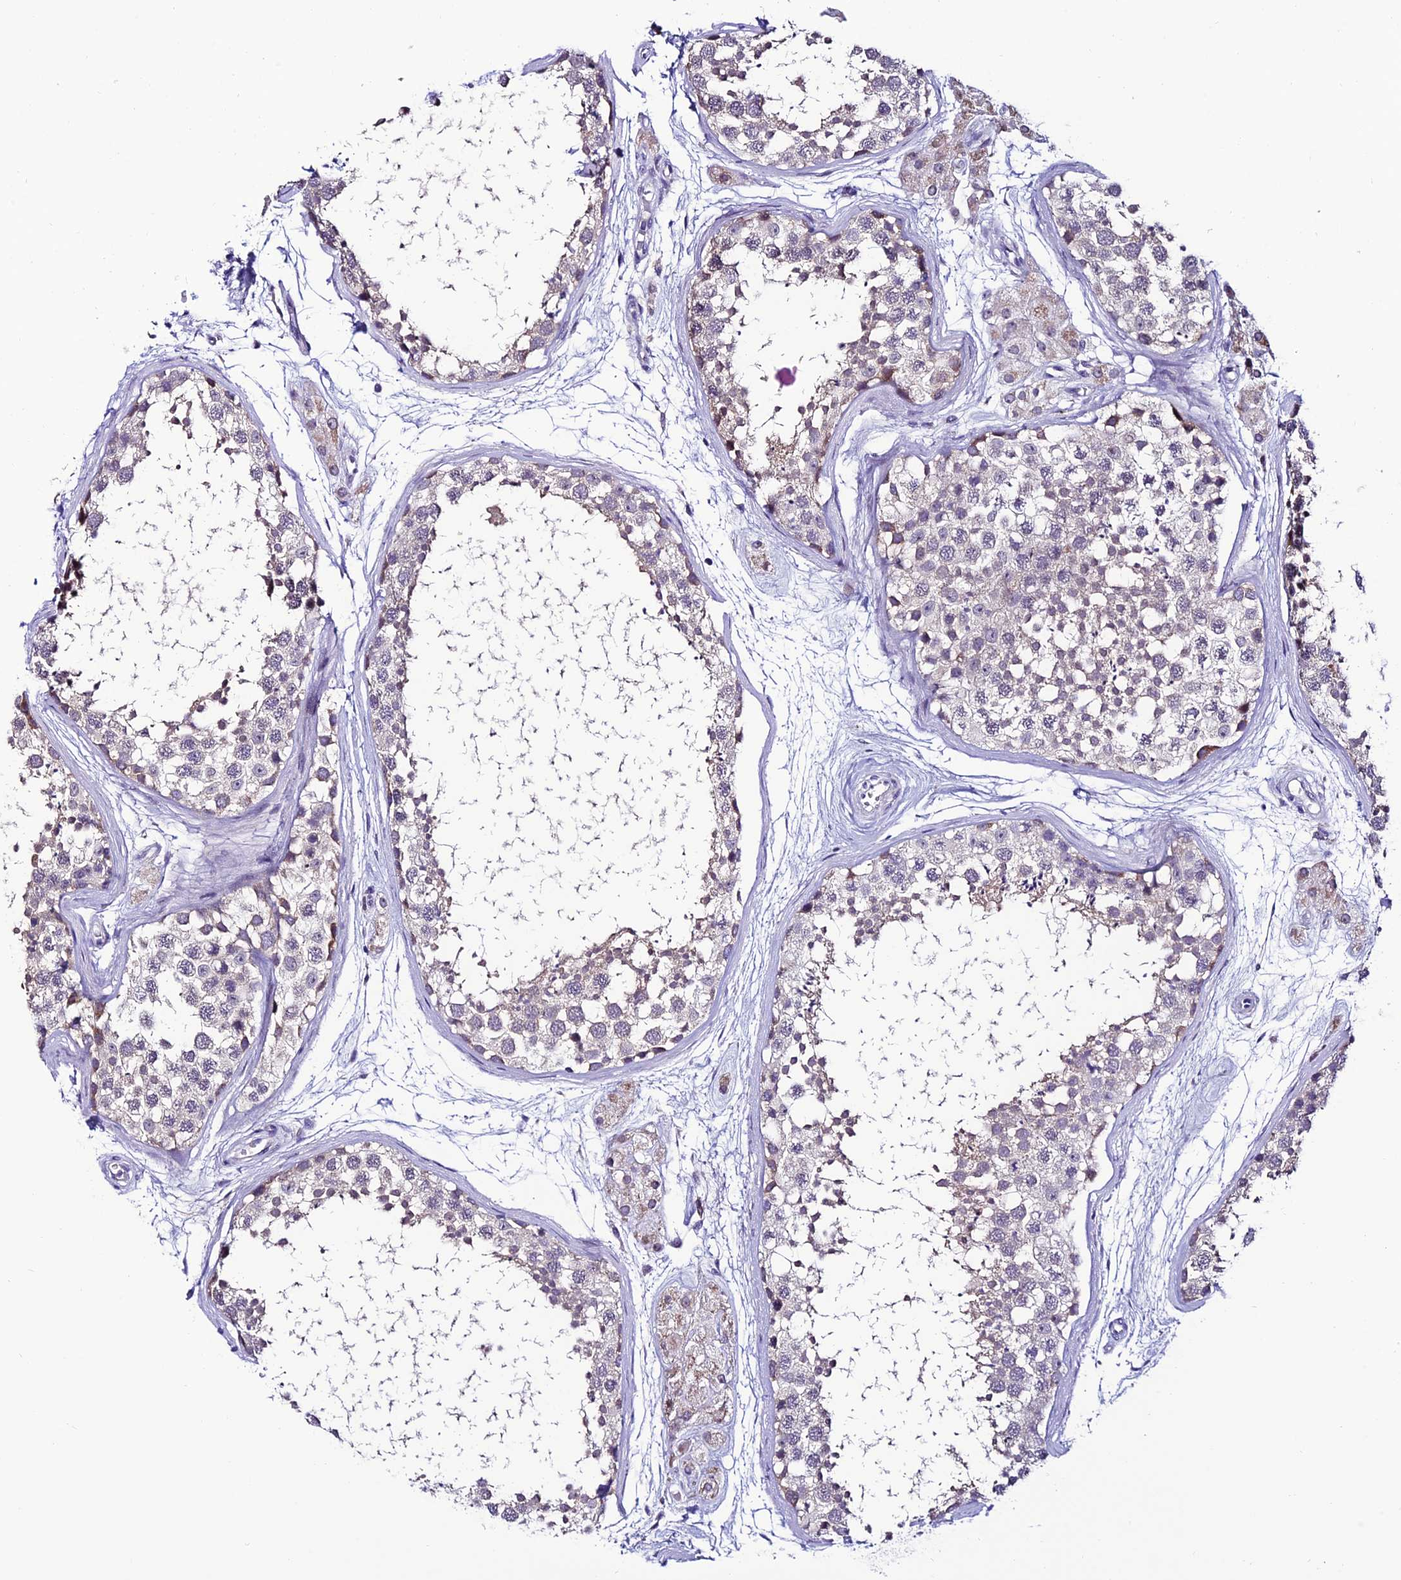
{"staining": {"intensity": "weak", "quantity": "<25%", "location": "cytoplasmic/membranous"}, "tissue": "testis", "cell_type": "Cells in seminiferous ducts", "image_type": "normal", "snomed": [{"axis": "morphology", "description": "Normal tissue, NOS"}, {"axis": "topography", "description": "Testis"}], "caption": "This is a histopathology image of immunohistochemistry (IHC) staining of normal testis, which shows no expression in cells in seminiferous ducts.", "gene": "SLC10A1", "patient": {"sex": "male", "age": 56}}